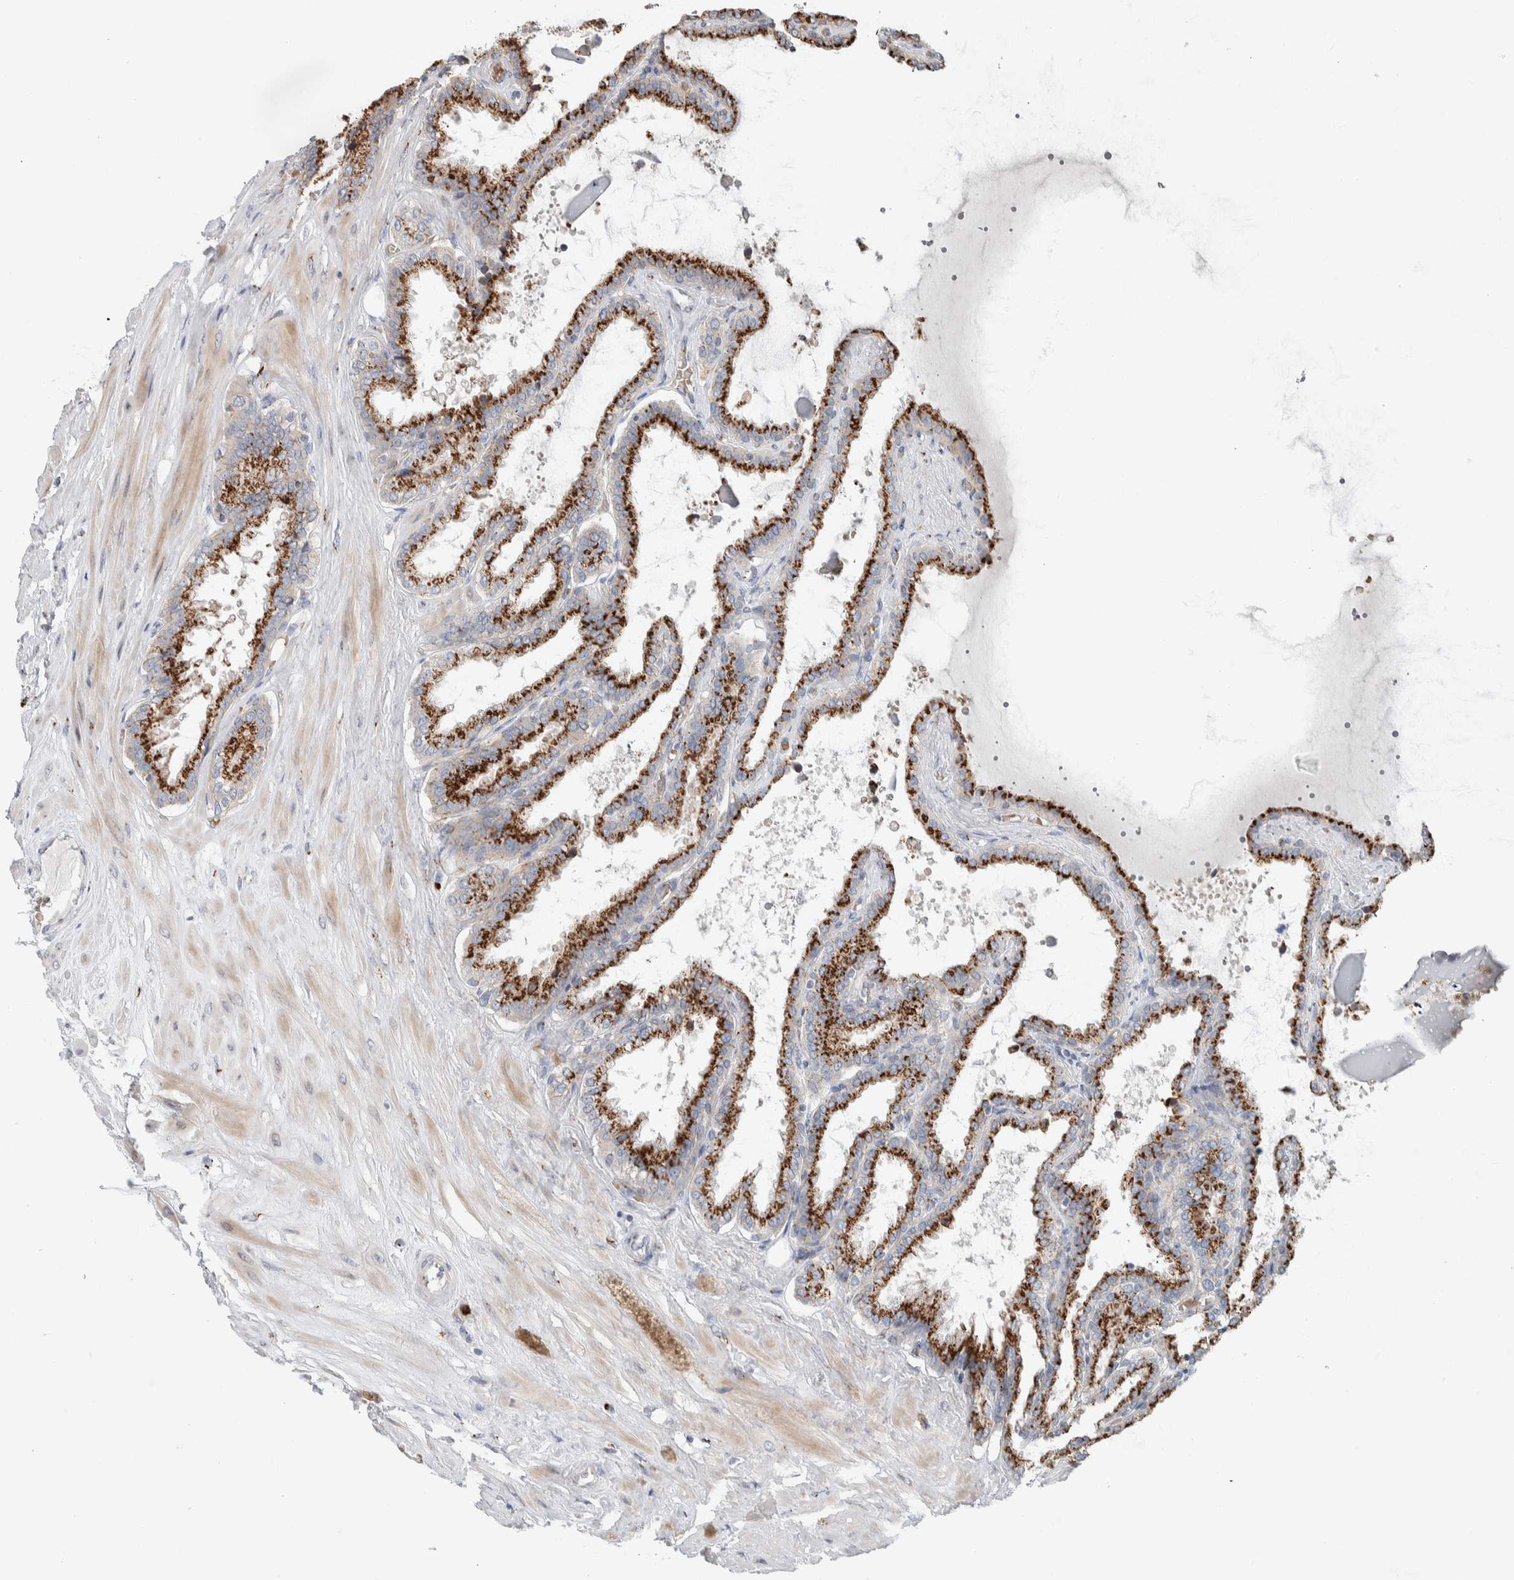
{"staining": {"intensity": "strong", "quantity": "25%-75%", "location": "cytoplasmic/membranous"}, "tissue": "seminal vesicle", "cell_type": "Glandular cells", "image_type": "normal", "snomed": [{"axis": "morphology", "description": "Normal tissue, NOS"}, {"axis": "topography", "description": "Seminal veicle"}], "caption": "IHC histopathology image of normal human seminal vesicle stained for a protein (brown), which shows high levels of strong cytoplasmic/membranous expression in about 25%-75% of glandular cells.", "gene": "SLC38A10", "patient": {"sex": "male", "age": 46}}